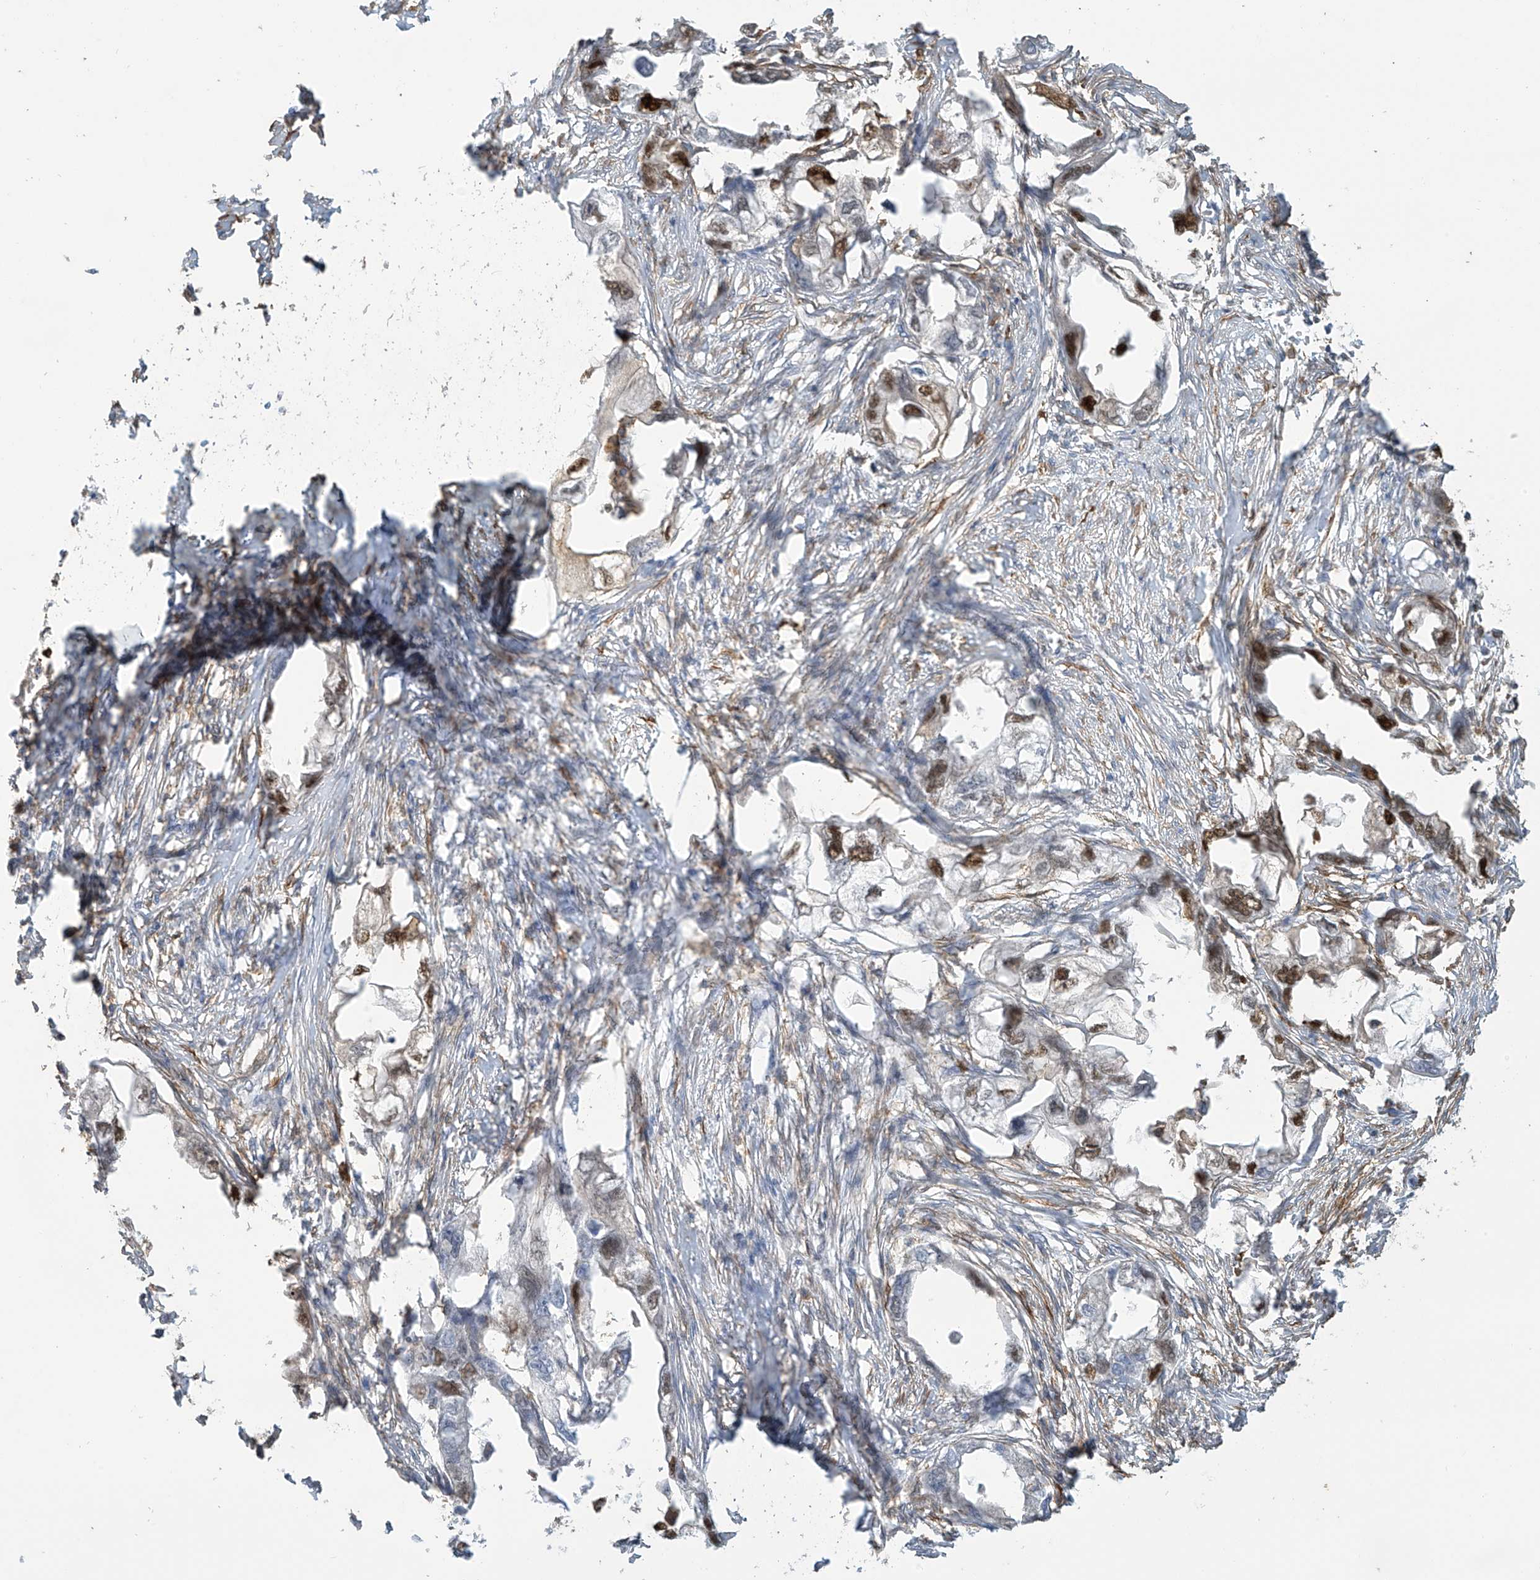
{"staining": {"intensity": "moderate", "quantity": ">75%", "location": "nuclear"}, "tissue": "endometrial cancer", "cell_type": "Tumor cells", "image_type": "cancer", "snomed": [{"axis": "morphology", "description": "Adenocarcinoma, NOS"}, {"axis": "morphology", "description": "Adenocarcinoma, metastatic, NOS"}, {"axis": "topography", "description": "Adipose tissue"}, {"axis": "topography", "description": "Endometrium"}], "caption": "Endometrial metastatic adenocarcinoma was stained to show a protein in brown. There is medium levels of moderate nuclear staining in approximately >75% of tumor cells.", "gene": "TAGAP", "patient": {"sex": "female", "age": 67}}